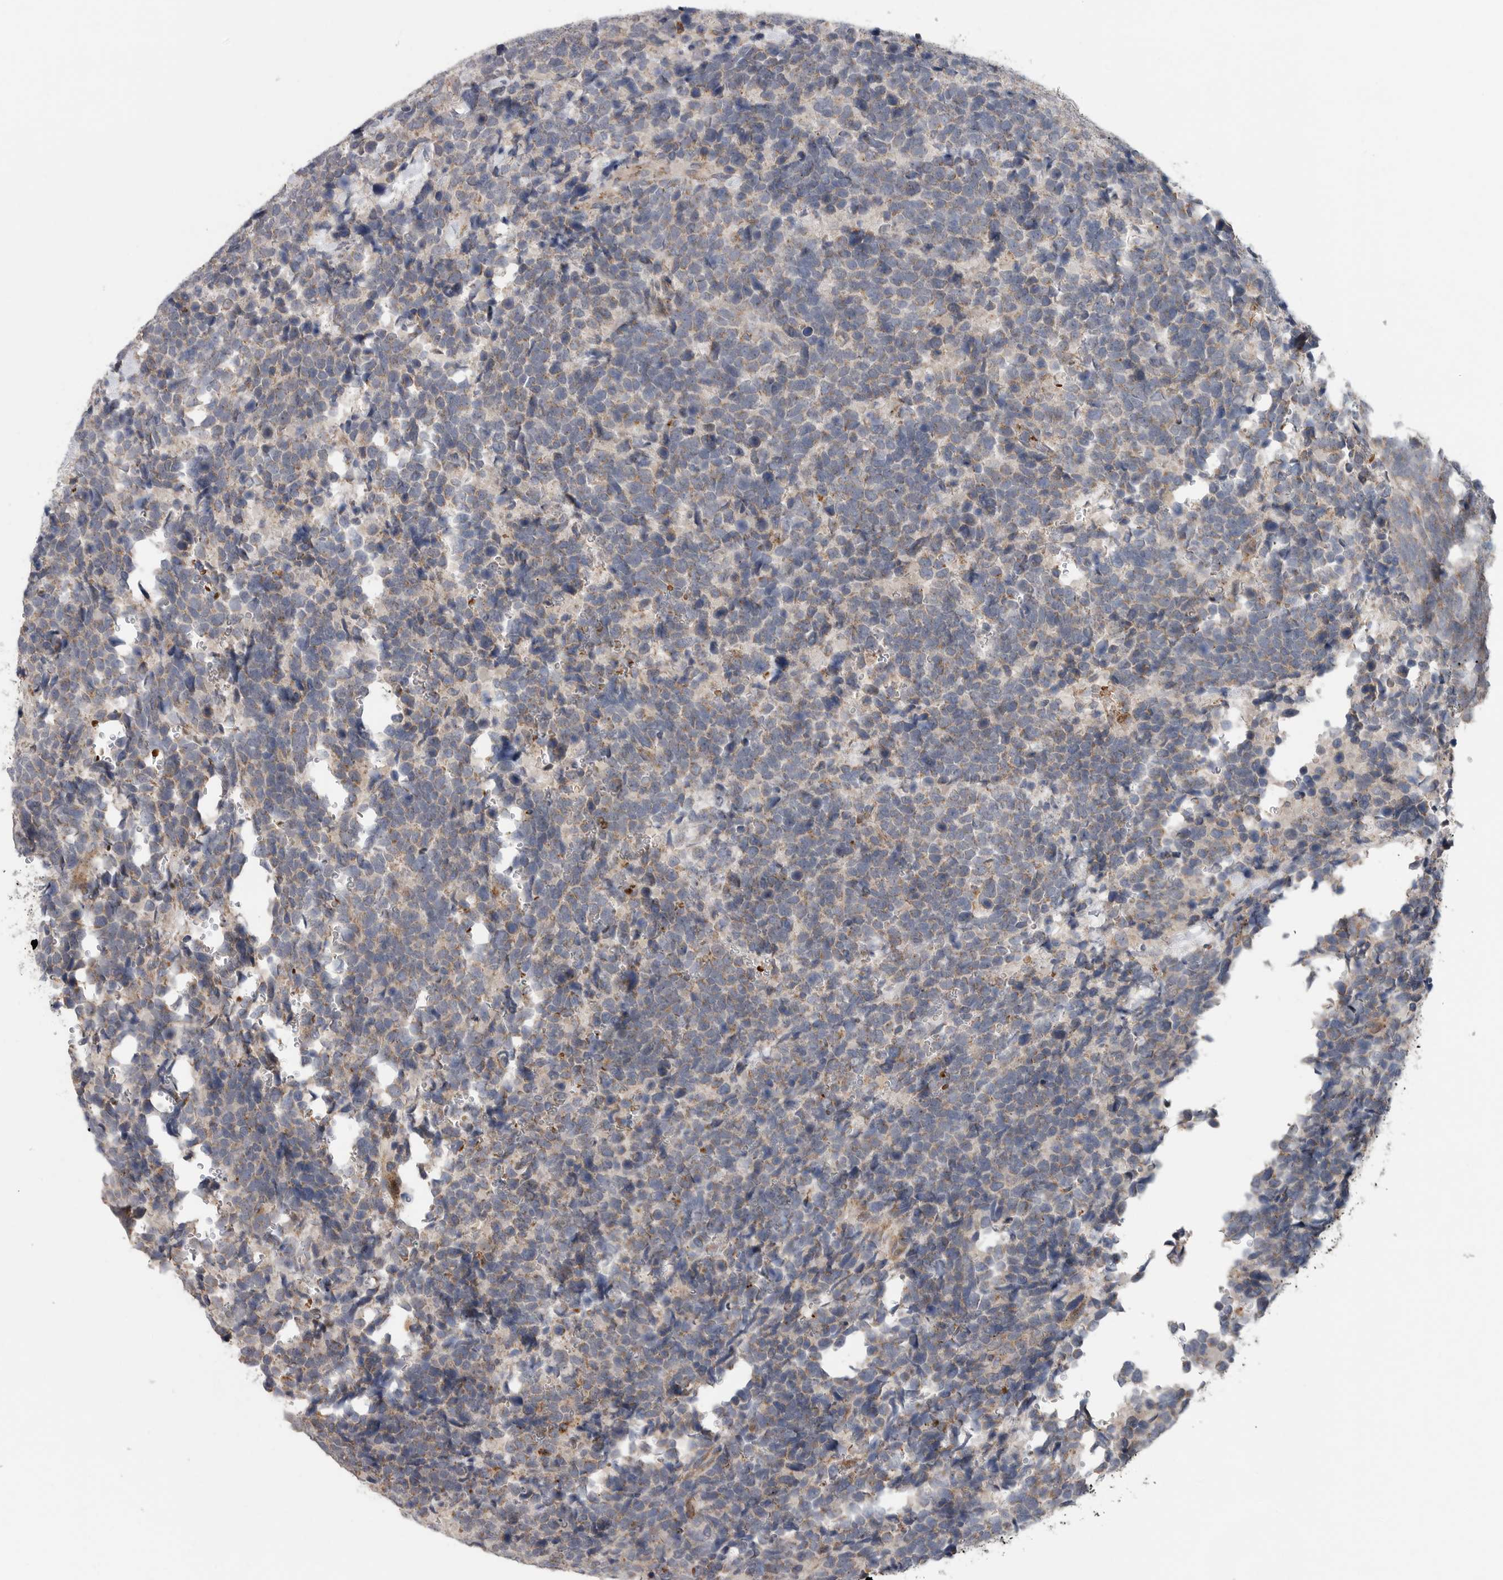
{"staining": {"intensity": "weak", "quantity": "25%-75%", "location": "cytoplasmic/membranous"}, "tissue": "urothelial cancer", "cell_type": "Tumor cells", "image_type": "cancer", "snomed": [{"axis": "morphology", "description": "Urothelial carcinoma, High grade"}, {"axis": "topography", "description": "Urinary bladder"}], "caption": "High-grade urothelial carcinoma stained with IHC shows weak cytoplasmic/membranous staining in about 25%-75% of tumor cells.", "gene": "GALNS", "patient": {"sex": "female", "age": 82}}